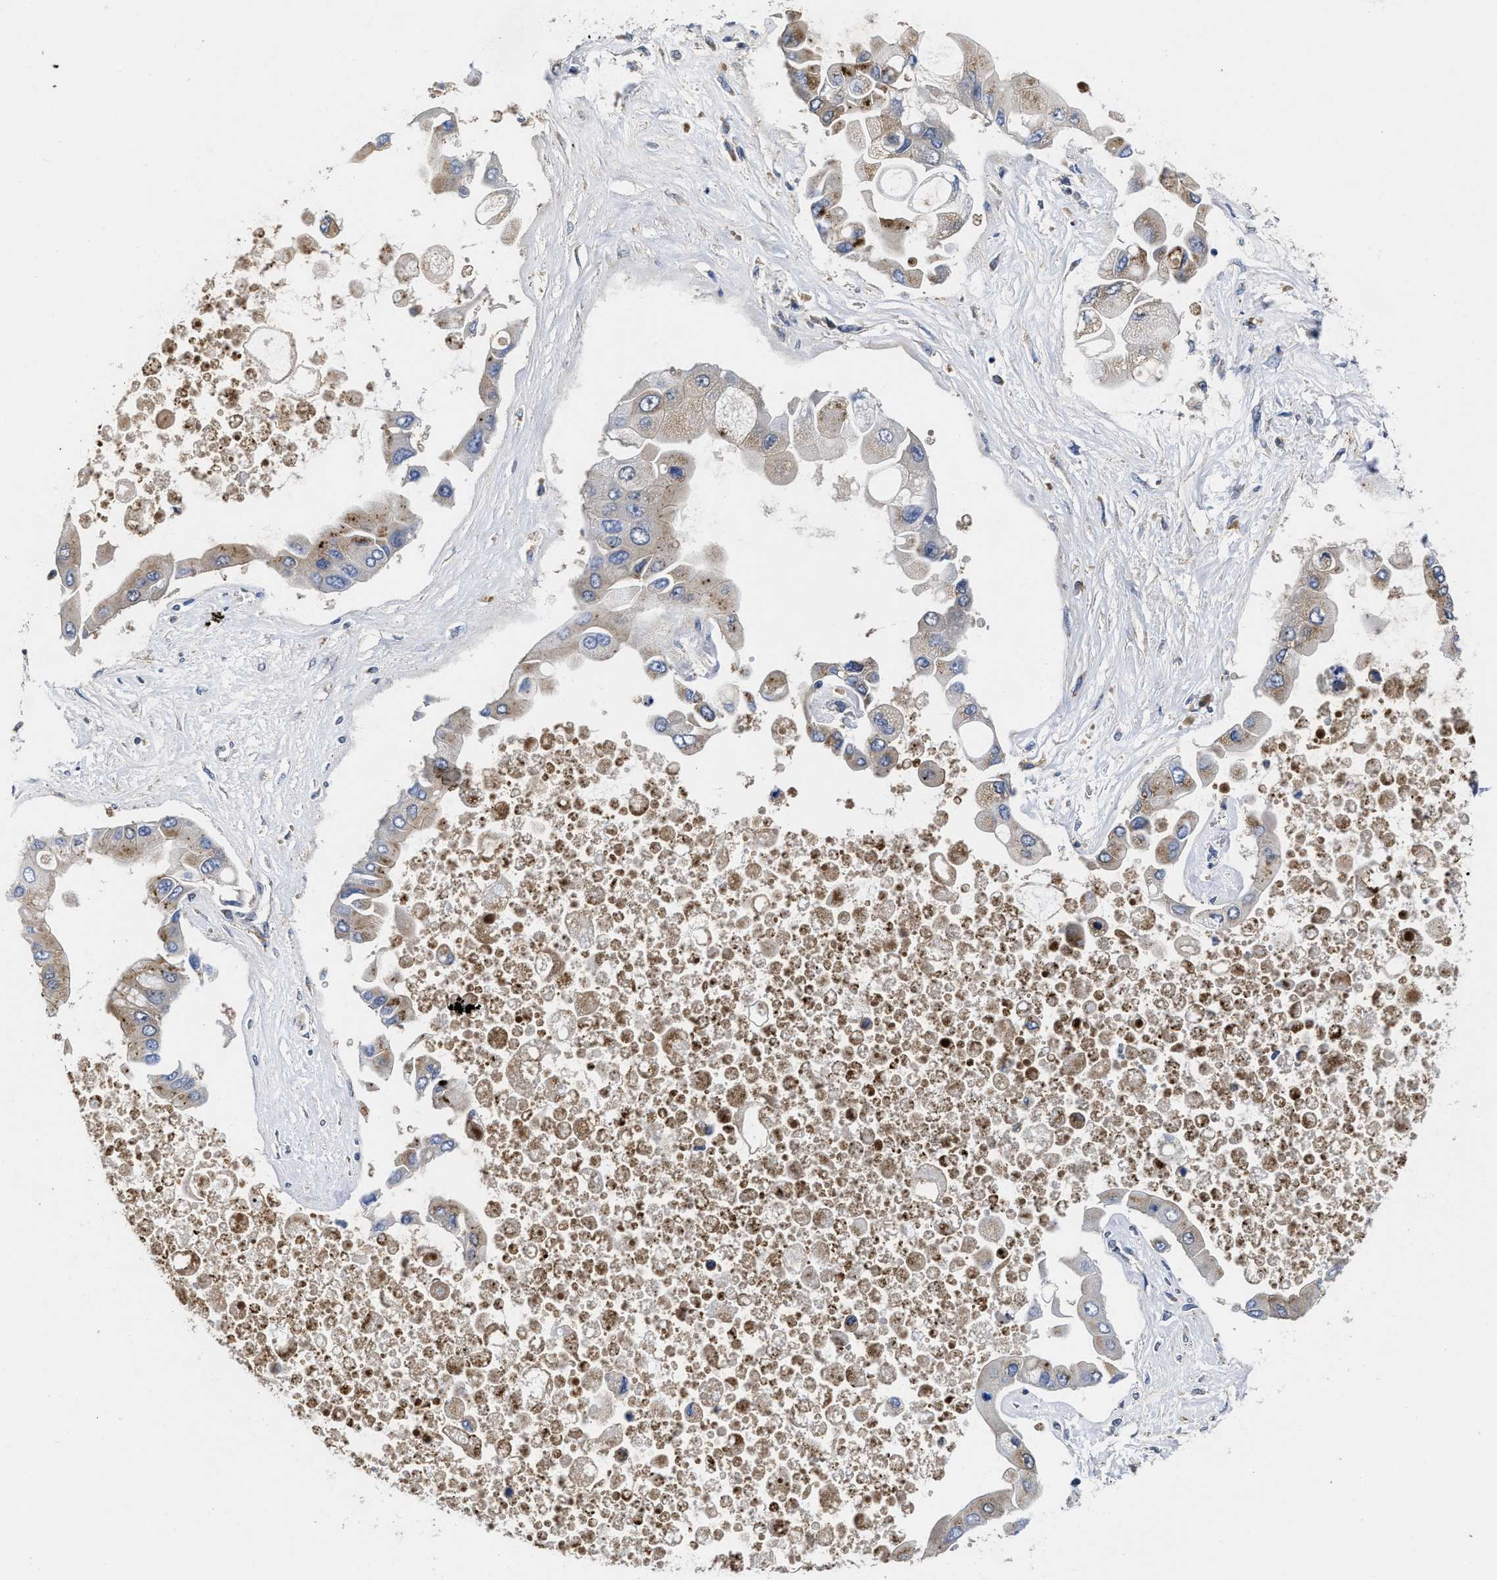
{"staining": {"intensity": "weak", "quantity": "<25%", "location": "cytoplasmic/membranous"}, "tissue": "liver cancer", "cell_type": "Tumor cells", "image_type": "cancer", "snomed": [{"axis": "morphology", "description": "Cholangiocarcinoma"}, {"axis": "topography", "description": "Liver"}], "caption": "Micrograph shows no significant protein expression in tumor cells of liver cancer. The staining is performed using DAB brown chromogen with nuclei counter-stained in using hematoxylin.", "gene": "PKD2", "patient": {"sex": "male", "age": 50}}